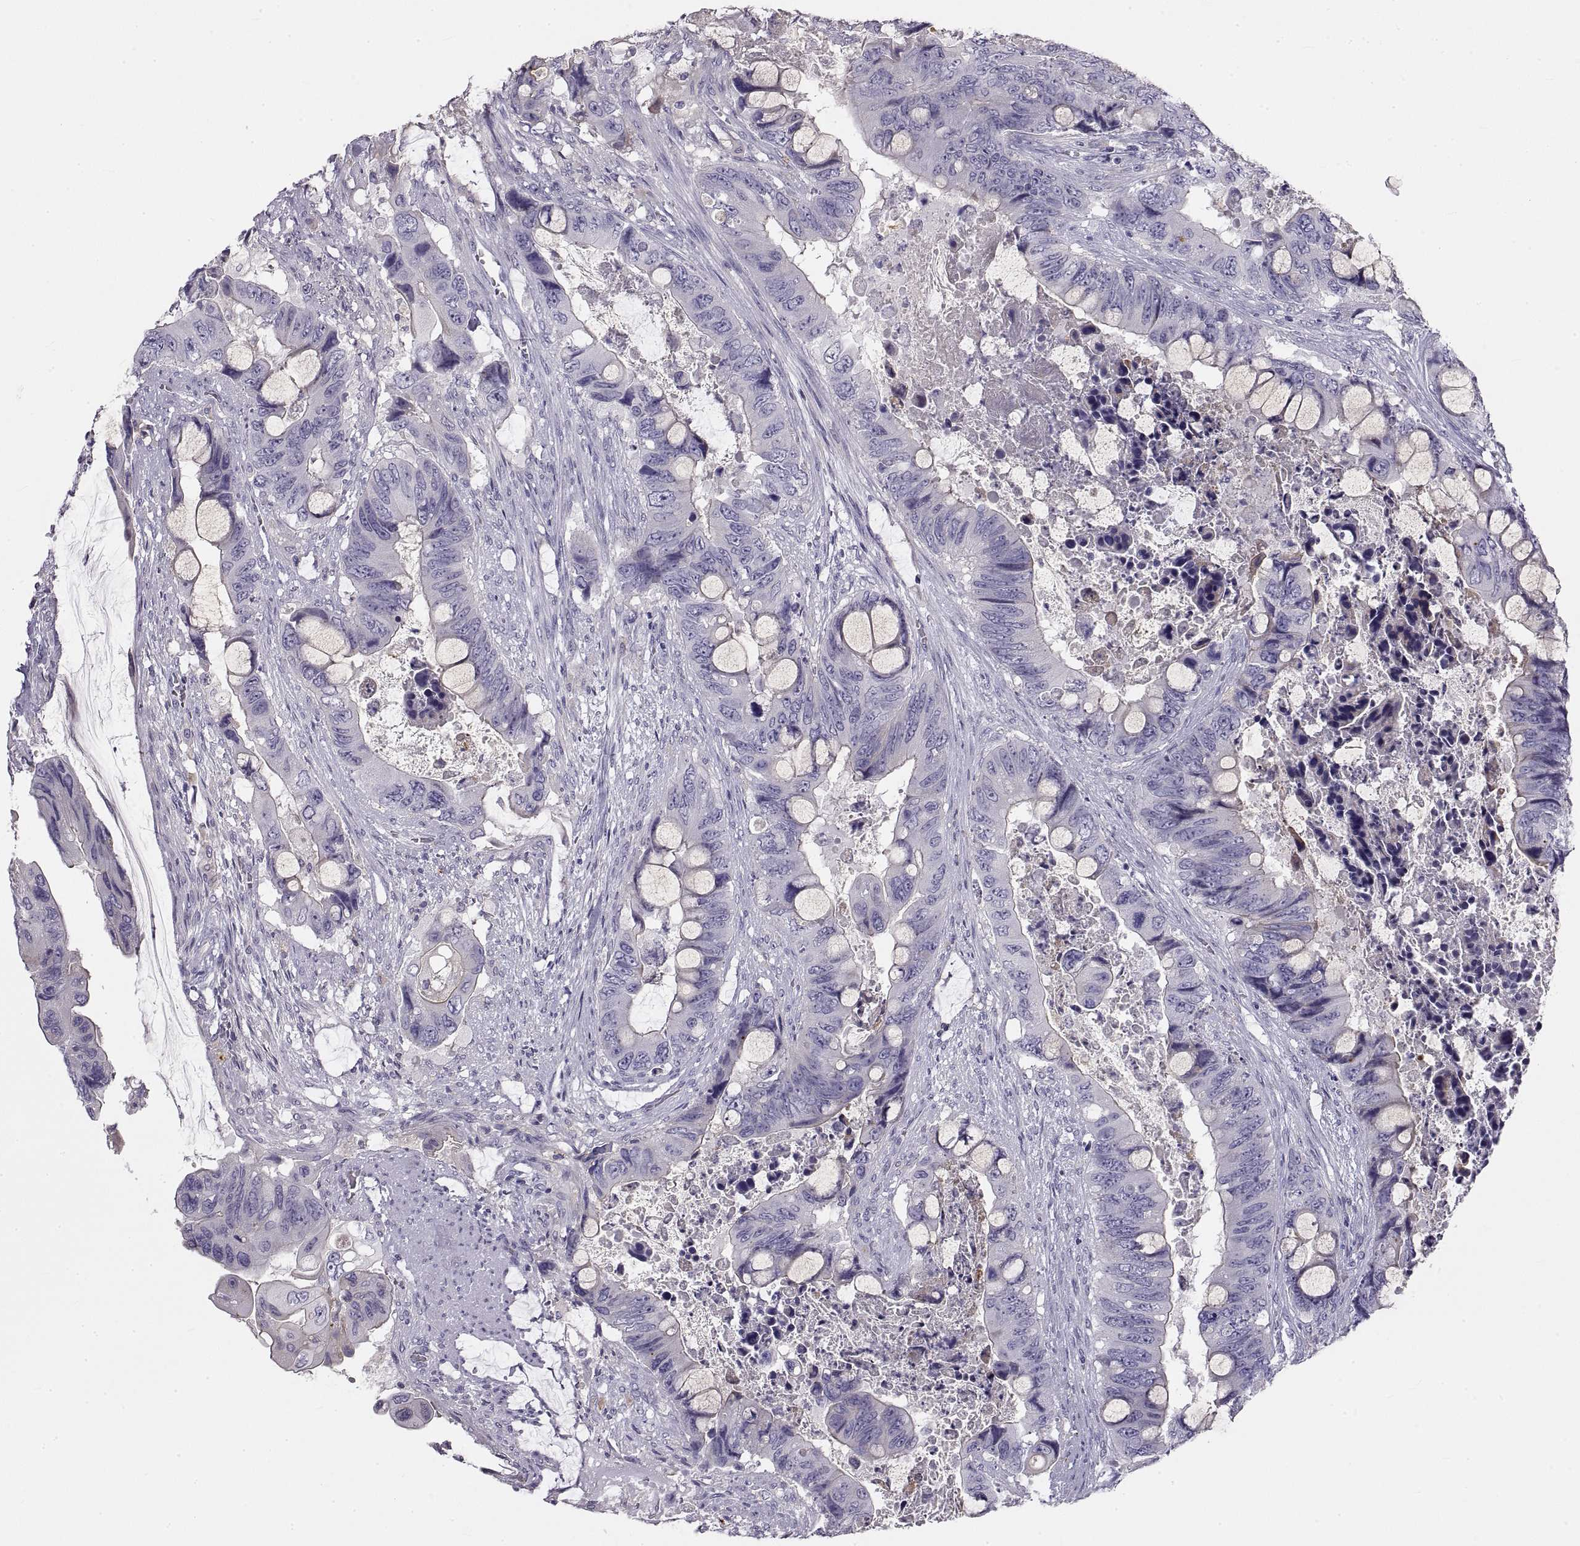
{"staining": {"intensity": "negative", "quantity": "none", "location": "none"}, "tissue": "colorectal cancer", "cell_type": "Tumor cells", "image_type": "cancer", "snomed": [{"axis": "morphology", "description": "Adenocarcinoma, NOS"}, {"axis": "topography", "description": "Rectum"}], "caption": "Immunohistochemical staining of colorectal cancer (adenocarcinoma) exhibits no significant expression in tumor cells.", "gene": "CRYBB3", "patient": {"sex": "male", "age": 63}}